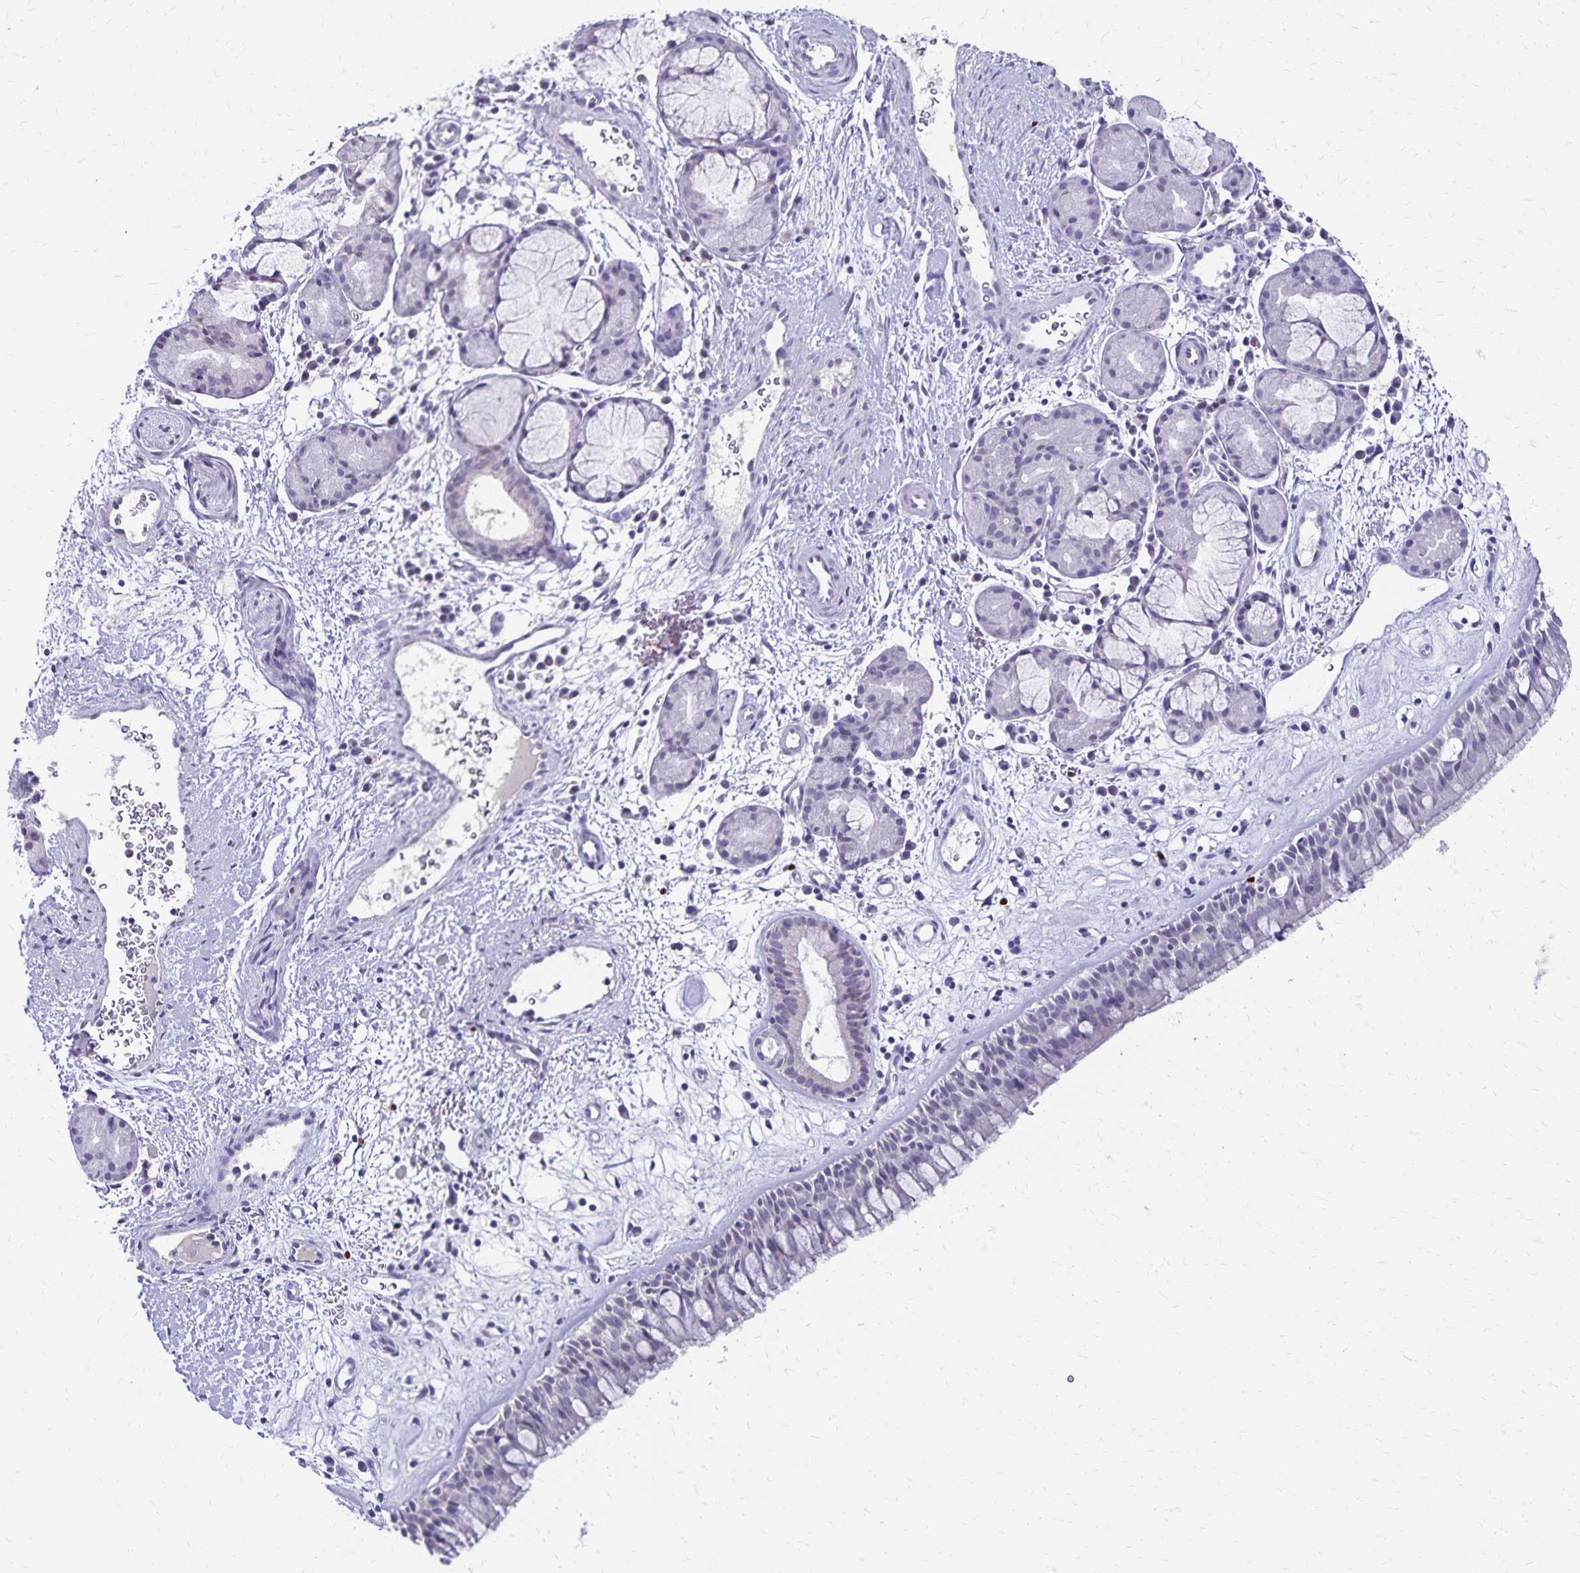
{"staining": {"intensity": "negative", "quantity": "none", "location": "none"}, "tissue": "nasopharynx", "cell_type": "Respiratory epithelial cells", "image_type": "normal", "snomed": [{"axis": "morphology", "description": "Normal tissue, NOS"}, {"axis": "topography", "description": "Nasopharynx"}], "caption": "Protein analysis of benign nasopharynx reveals no significant staining in respiratory epithelial cells. Brightfield microscopy of immunohistochemistry (IHC) stained with DAB (brown) and hematoxylin (blue), captured at high magnification.", "gene": "PAX5", "patient": {"sex": "male", "age": 65}}